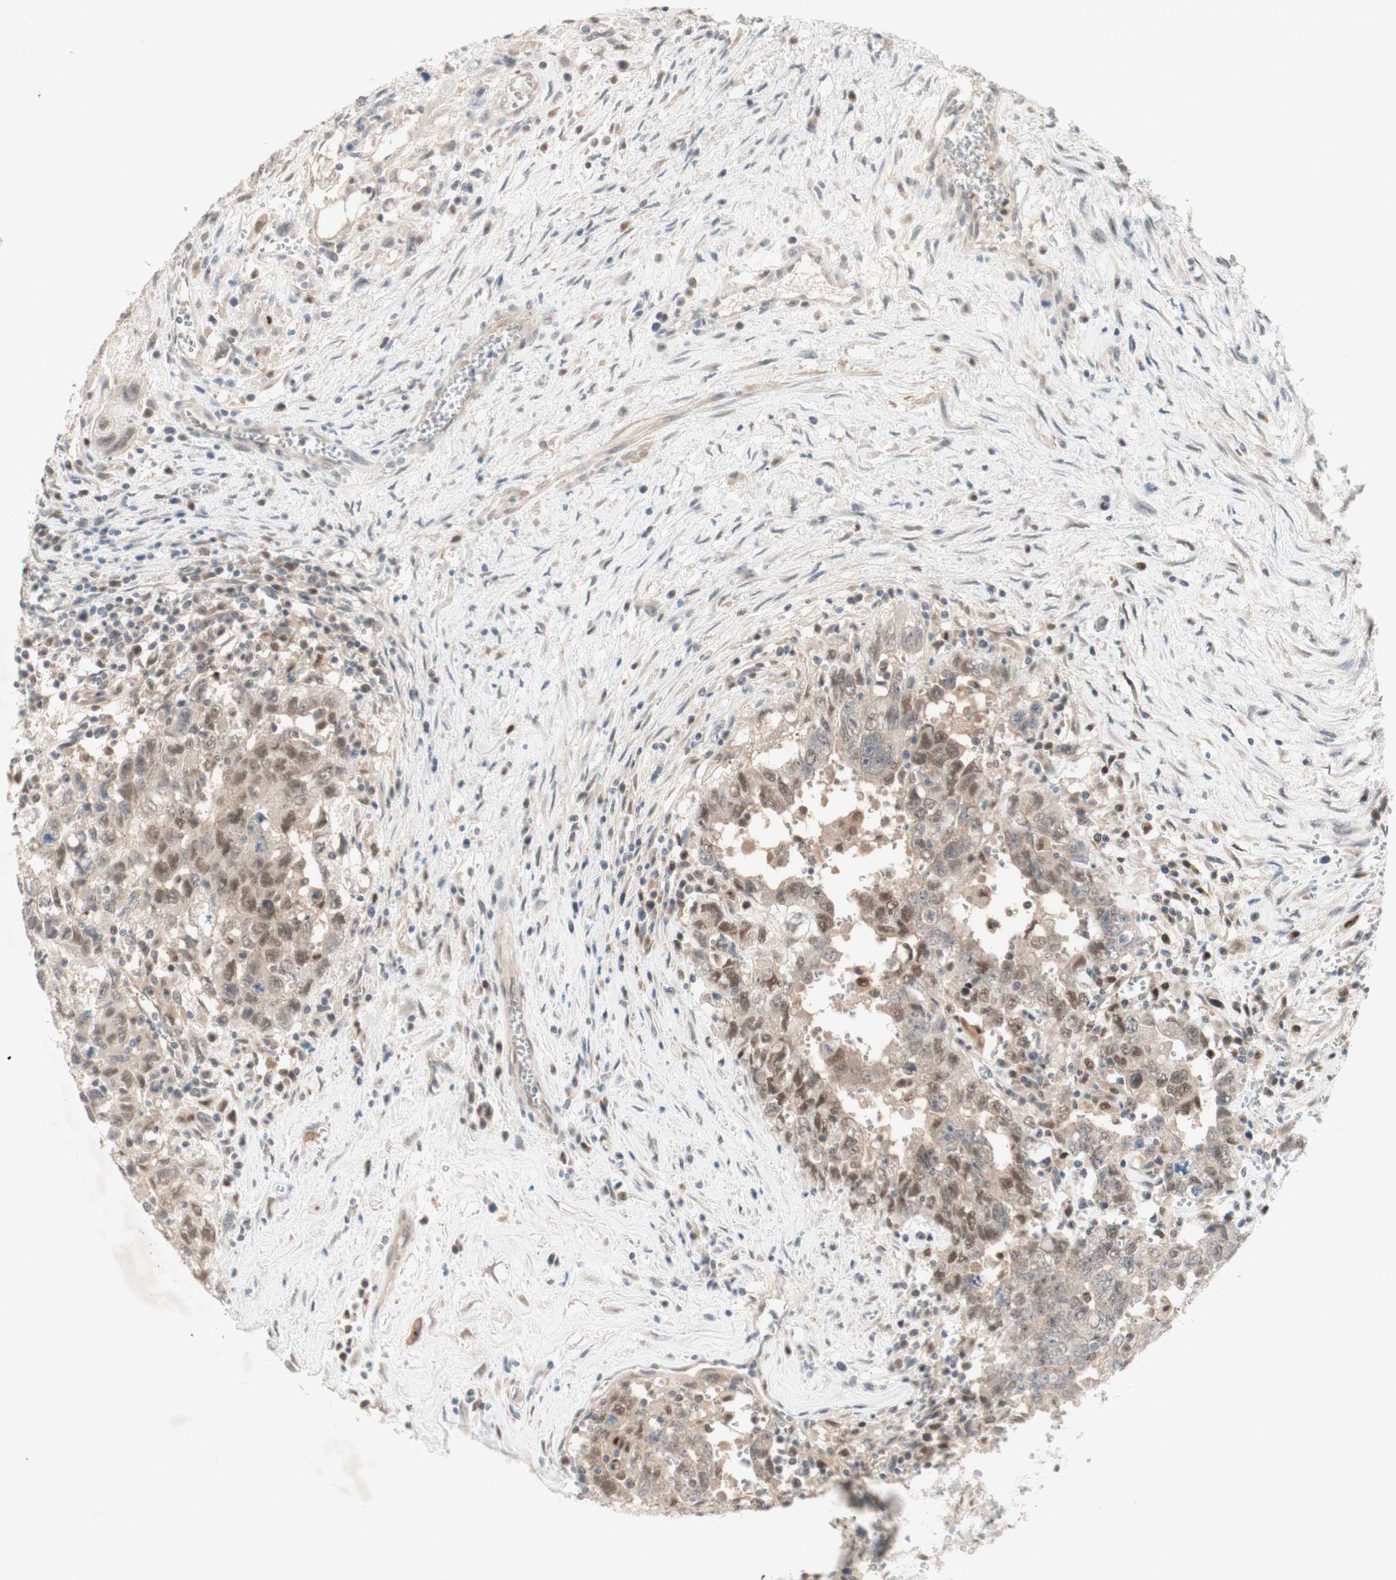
{"staining": {"intensity": "weak", "quantity": ">75%", "location": "nuclear"}, "tissue": "testis cancer", "cell_type": "Tumor cells", "image_type": "cancer", "snomed": [{"axis": "morphology", "description": "Carcinoma, Embryonal, NOS"}, {"axis": "topography", "description": "Testis"}], "caption": "Immunohistochemistry (IHC) histopathology image of neoplastic tissue: testis embryonal carcinoma stained using immunohistochemistry (IHC) reveals low levels of weak protein expression localized specifically in the nuclear of tumor cells, appearing as a nuclear brown color.", "gene": "RFNG", "patient": {"sex": "male", "age": 28}}